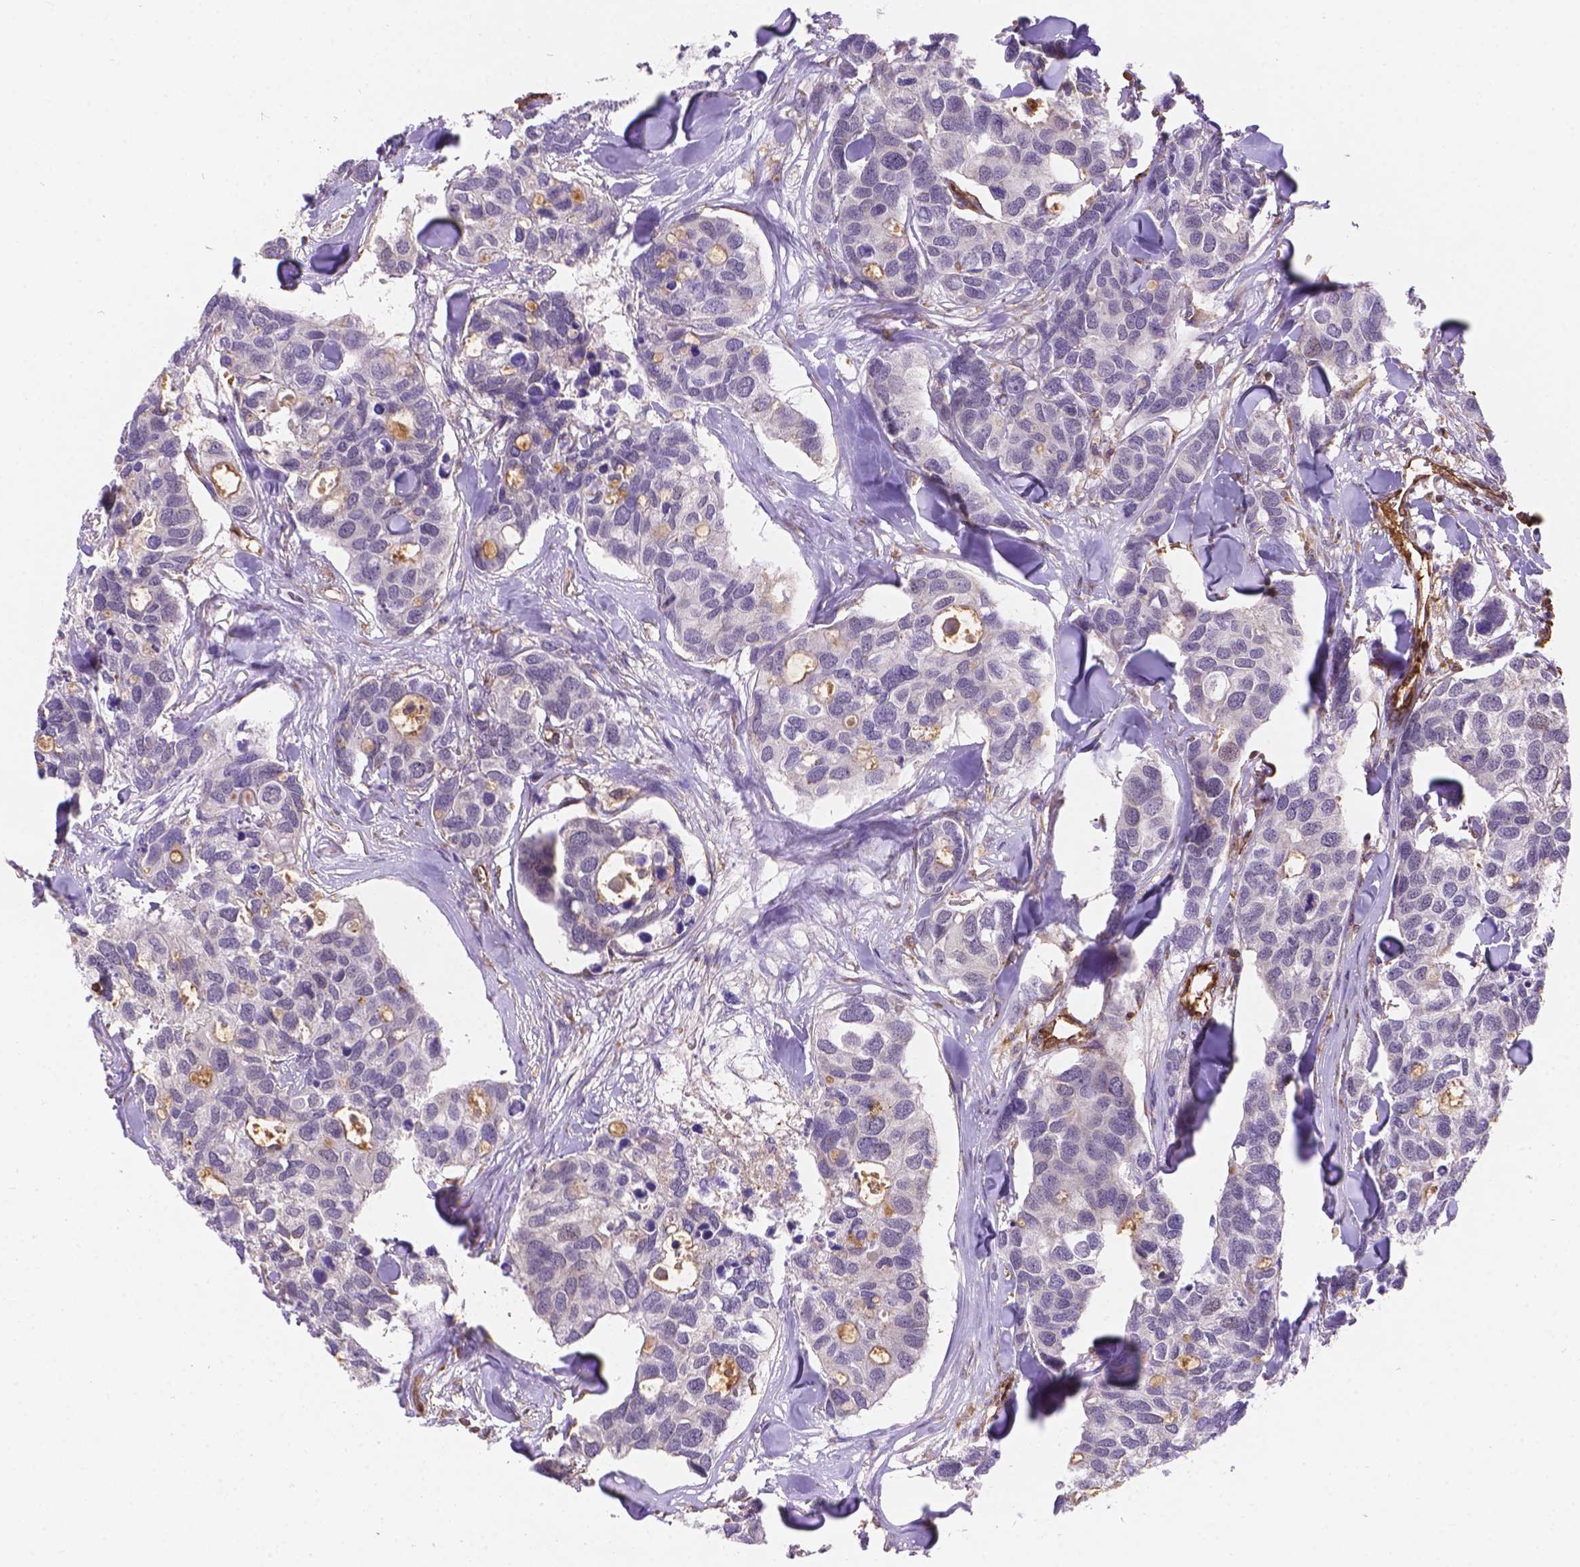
{"staining": {"intensity": "weak", "quantity": "<25%", "location": "cytoplasmic/membranous"}, "tissue": "breast cancer", "cell_type": "Tumor cells", "image_type": "cancer", "snomed": [{"axis": "morphology", "description": "Duct carcinoma"}, {"axis": "topography", "description": "Breast"}], "caption": "Histopathology image shows no protein positivity in tumor cells of breast cancer (invasive ductal carcinoma) tissue. (Brightfield microscopy of DAB immunohistochemistry at high magnification).", "gene": "DMWD", "patient": {"sex": "female", "age": 83}}